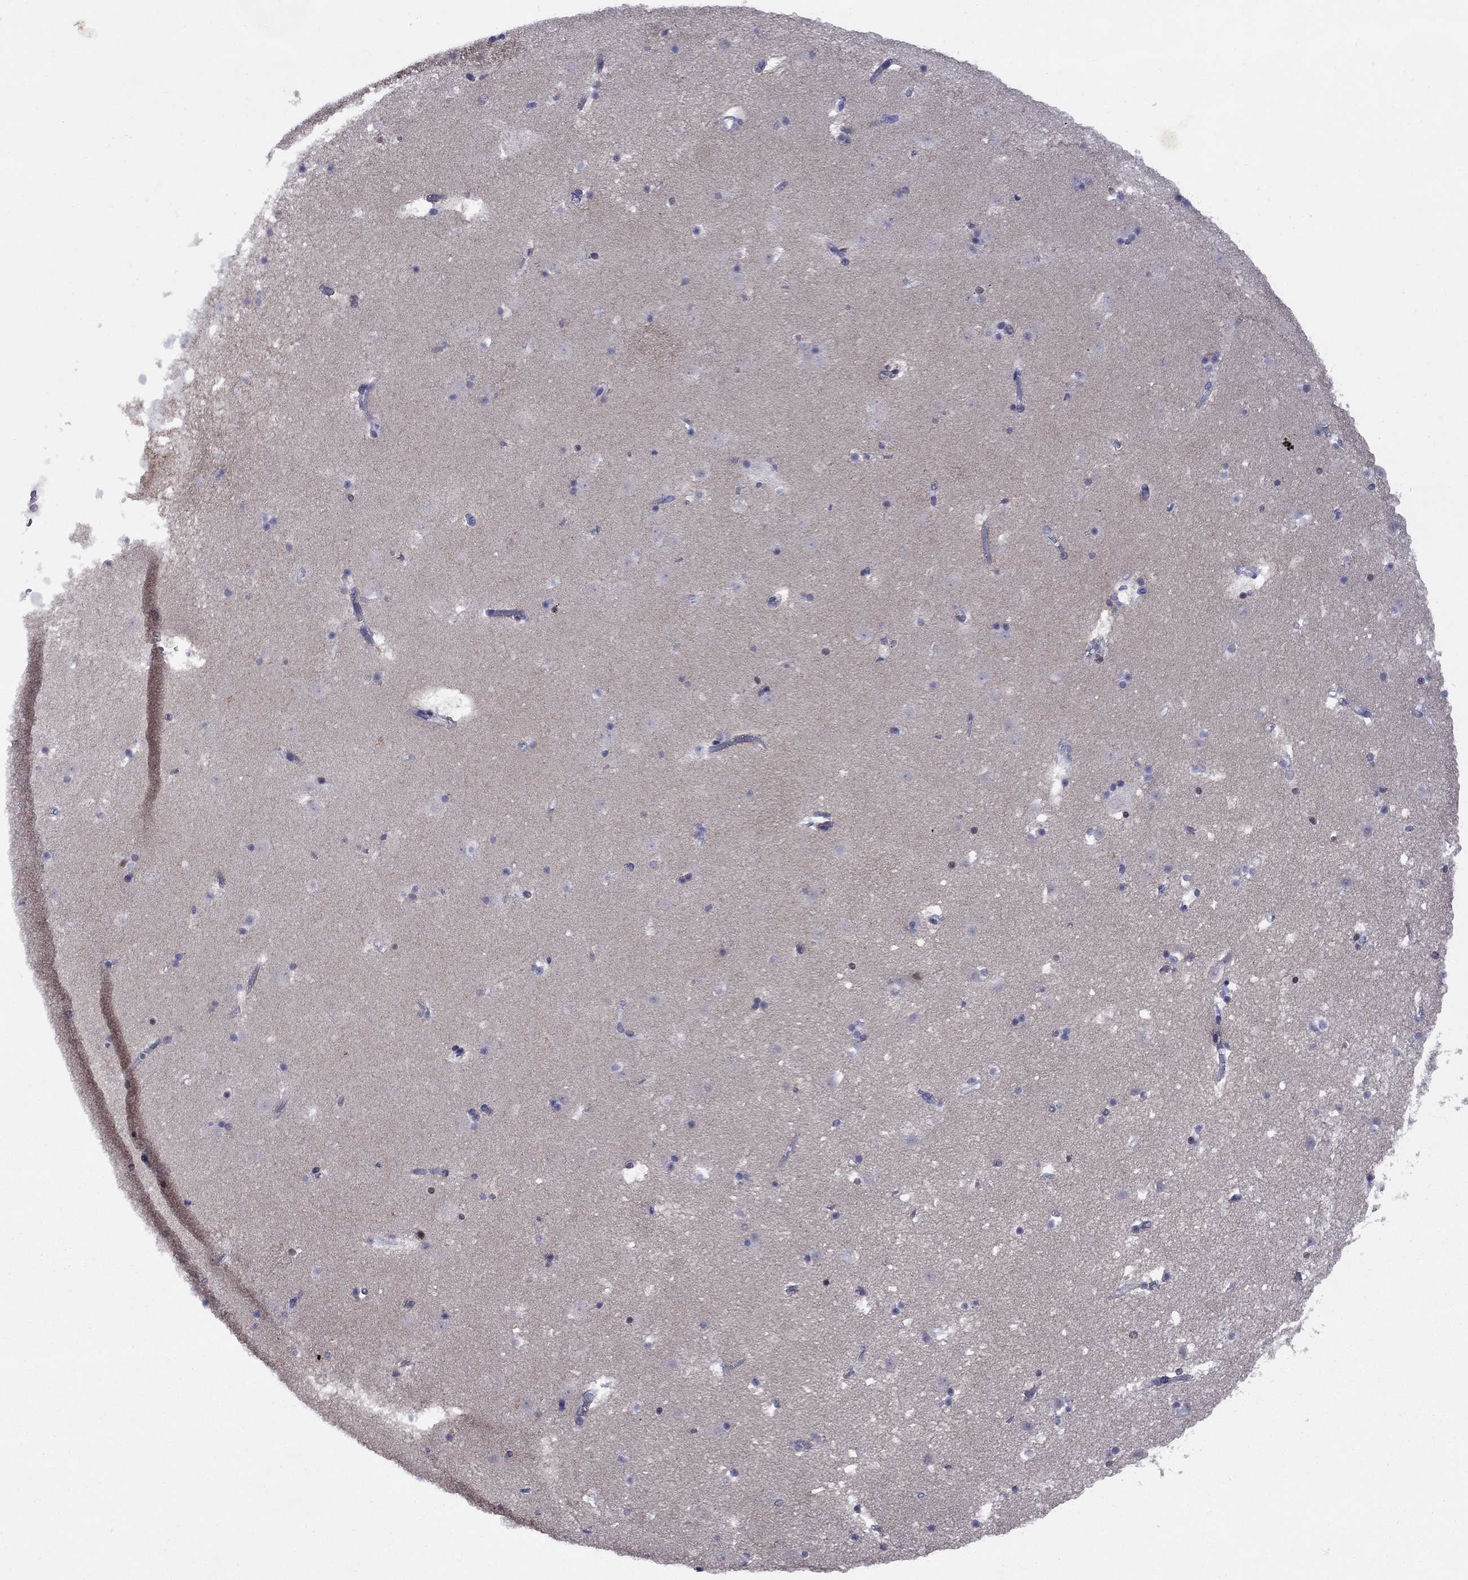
{"staining": {"intensity": "negative", "quantity": "none", "location": "none"}, "tissue": "caudate", "cell_type": "Glial cells", "image_type": "normal", "snomed": [{"axis": "morphology", "description": "Normal tissue, NOS"}, {"axis": "topography", "description": "Lateral ventricle wall"}], "caption": "A histopathology image of caudate stained for a protein reveals no brown staining in glial cells.", "gene": "TAF9", "patient": {"sex": "female", "age": 42}}